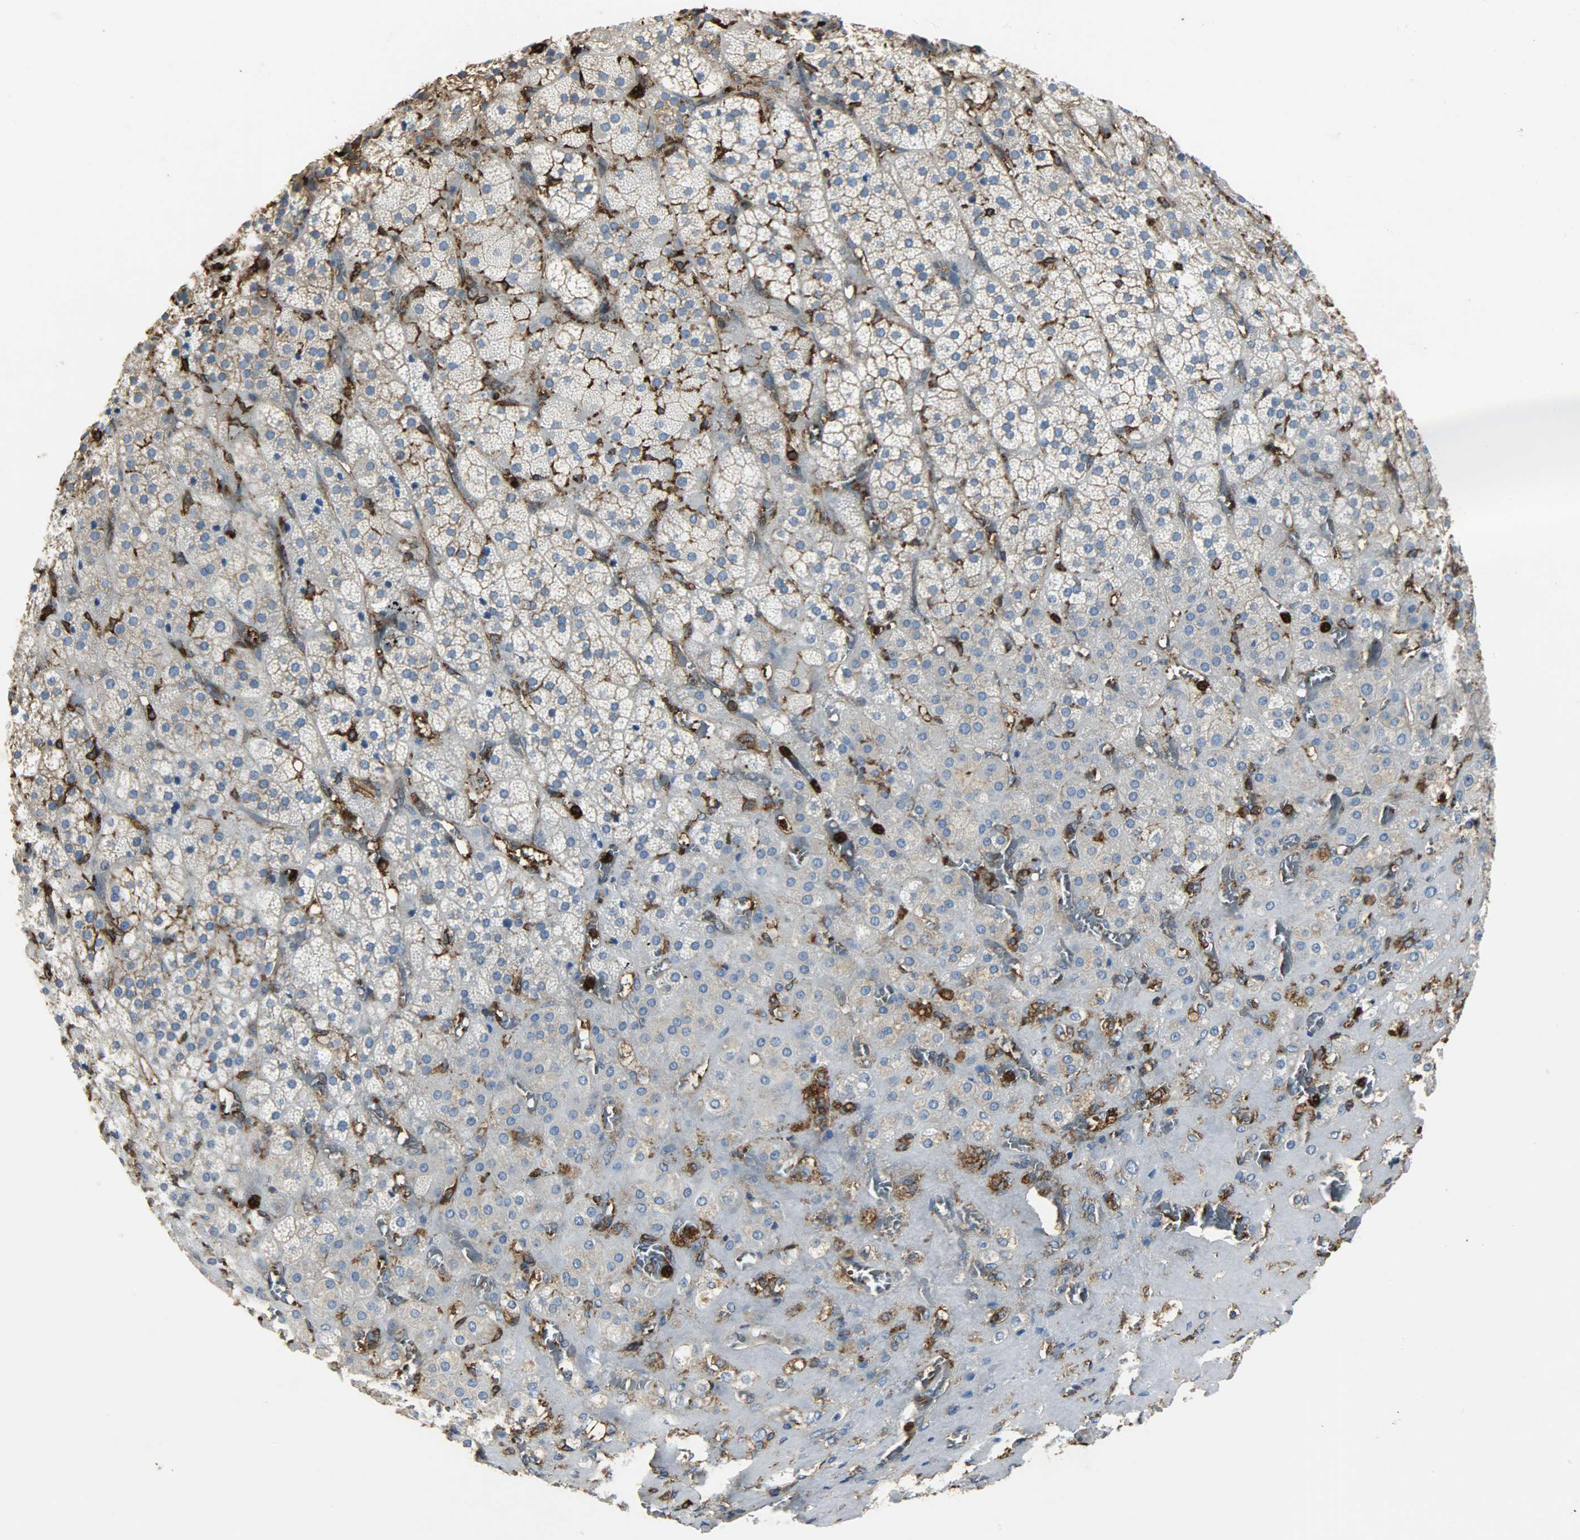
{"staining": {"intensity": "moderate", "quantity": "25%-75%", "location": "cytoplasmic/membranous"}, "tissue": "adrenal gland", "cell_type": "Glandular cells", "image_type": "normal", "snomed": [{"axis": "morphology", "description": "Normal tissue, NOS"}, {"axis": "topography", "description": "Adrenal gland"}], "caption": "Unremarkable adrenal gland reveals moderate cytoplasmic/membranous positivity in approximately 25%-75% of glandular cells, visualized by immunohistochemistry. The protein is shown in brown color, while the nuclei are stained blue.", "gene": "VASP", "patient": {"sex": "female", "age": 71}}